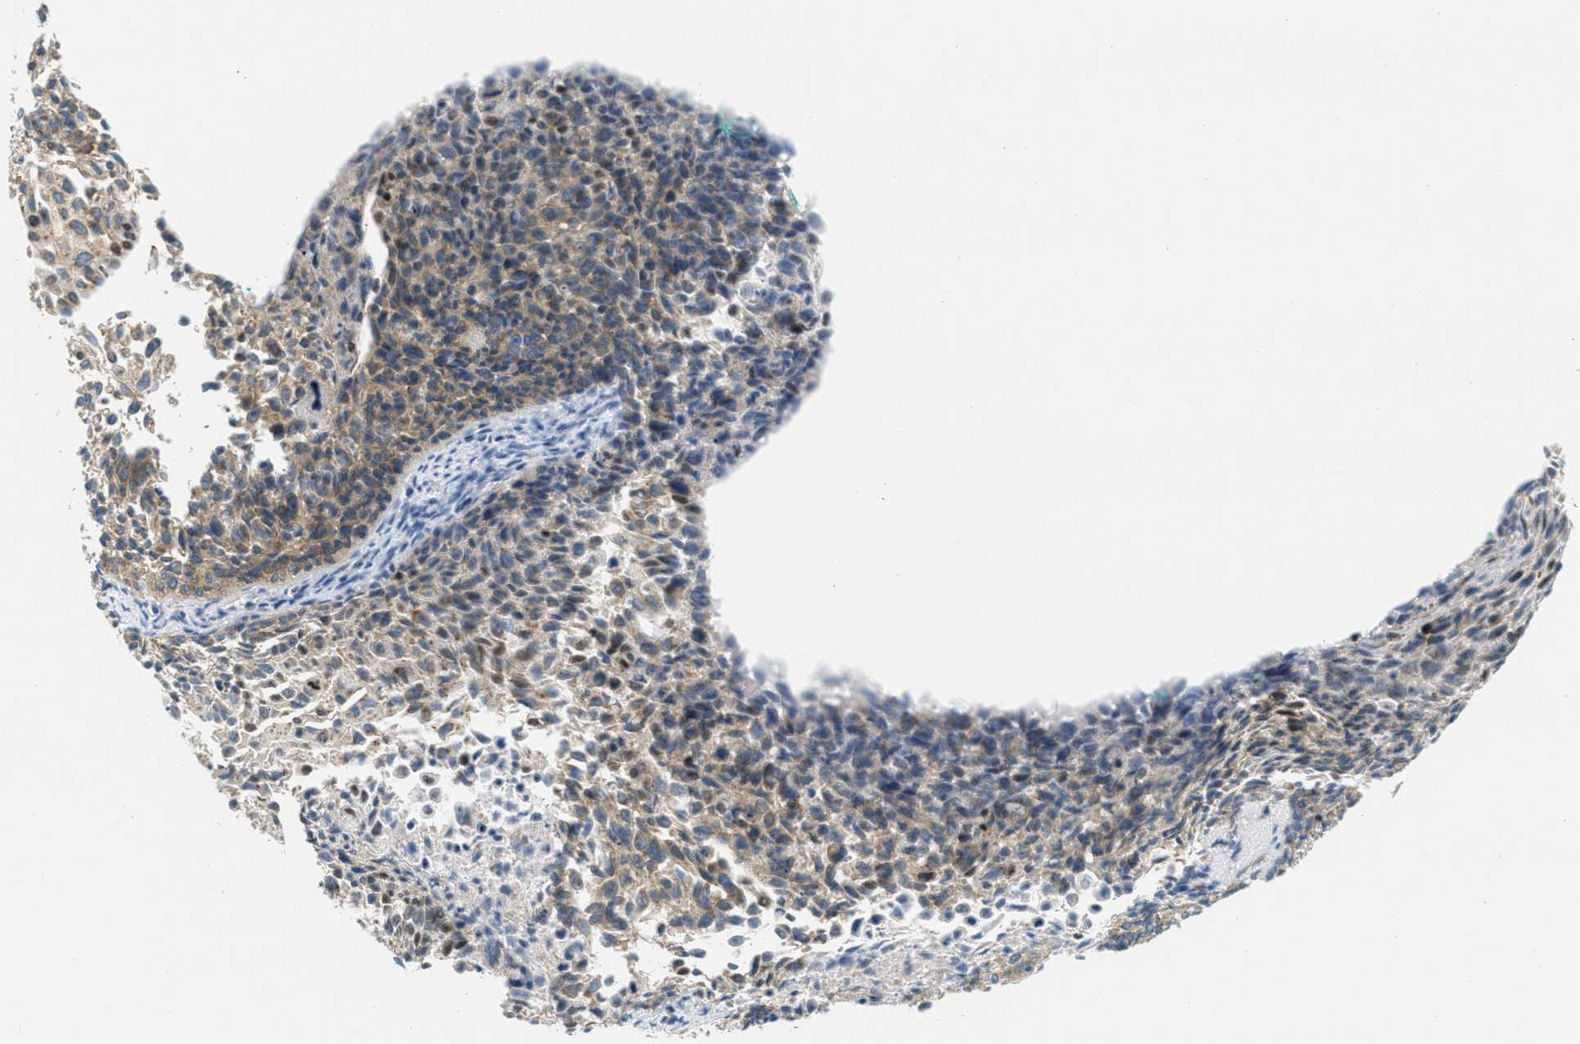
{"staining": {"intensity": "weak", "quantity": ">75%", "location": "cytoplasmic/membranous"}, "tissue": "cervical cancer", "cell_type": "Tumor cells", "image_type": "cancer", "snomed": [{"axis": "morphology", "description": "Squamous cell carcinoma, NOS"}, {"axis": "topography", "description": "Cervix"}], "caption": "An IHC image of neoplastic tissue is shown. Protein staining in brown labels weak cytoplasmic/membranous positivity in cervical squamous cell carcinoma within tumor cells. The protein is stained brown, and the nuclei are stained in blue (DAB (3,3'-diaminobenzidine) IHC with brightfield microscopy, high magnification).", "gene": "ABCF1", "patient": {"sex": "female", "age": 55}}